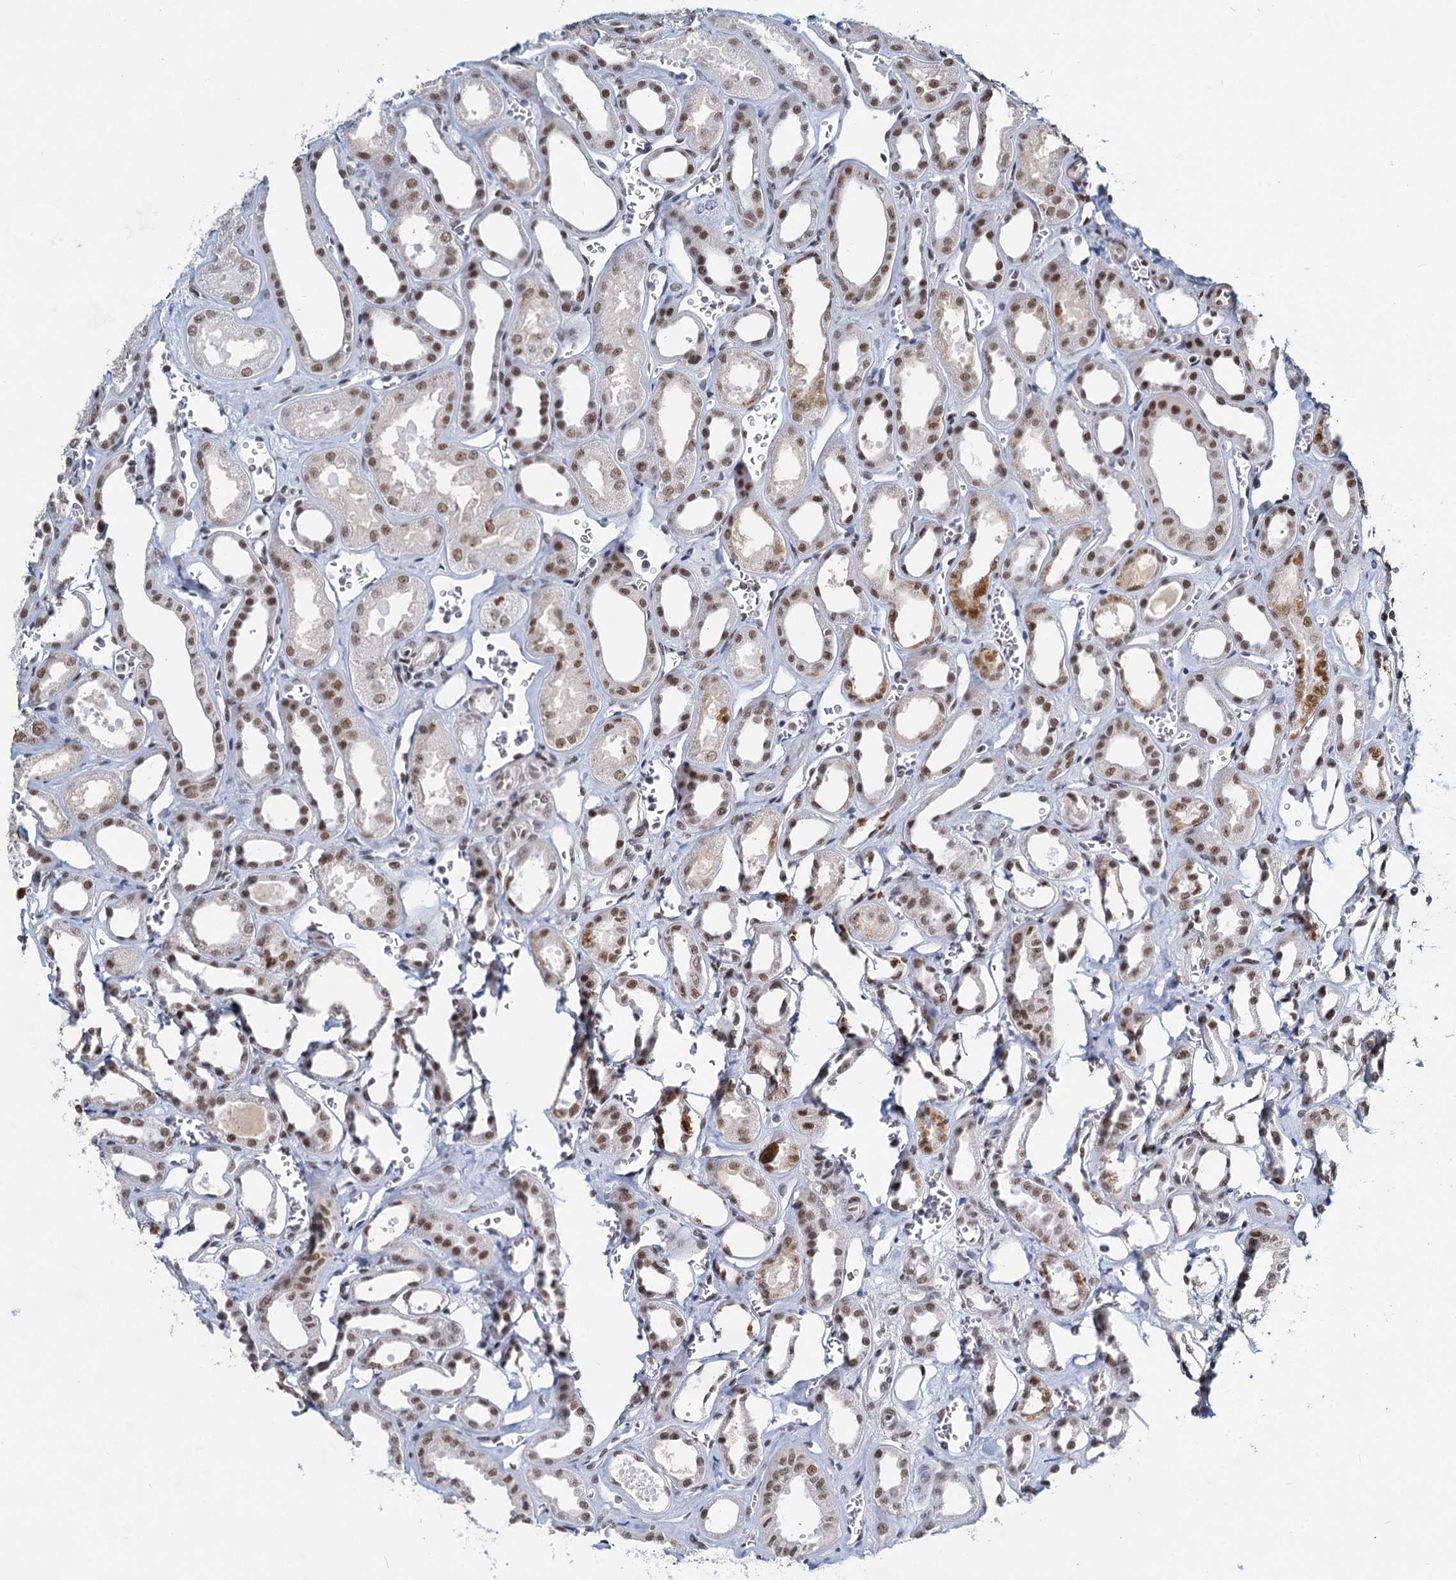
{"staining": {"intensity": "moderate", "quantity": "25%-75%", "location": "nuclear"}, "tissue": "kidney", "cell_type": "Cells in glomeruli", "image_type": "normal", "snomed": [{"axis": "morphology", "description": "Normal tissue, NOS"}, {"axis": "morphology", "description": "Adenocarcinoma, NOS"}, {"axis": "topography", "description": "Kidney"}], "caption": "Immunohistochemistry histopathology image of normal kidney: human kidney stained using immunohistochemistry (IHC) exhibits medium levels of moderate protein expression localized specifically in the nuclear of cells in glomeruli, appearing as a nuclear brown color.", "gene": "METTL14", "patient": {"sex": "female", "age": 68}}